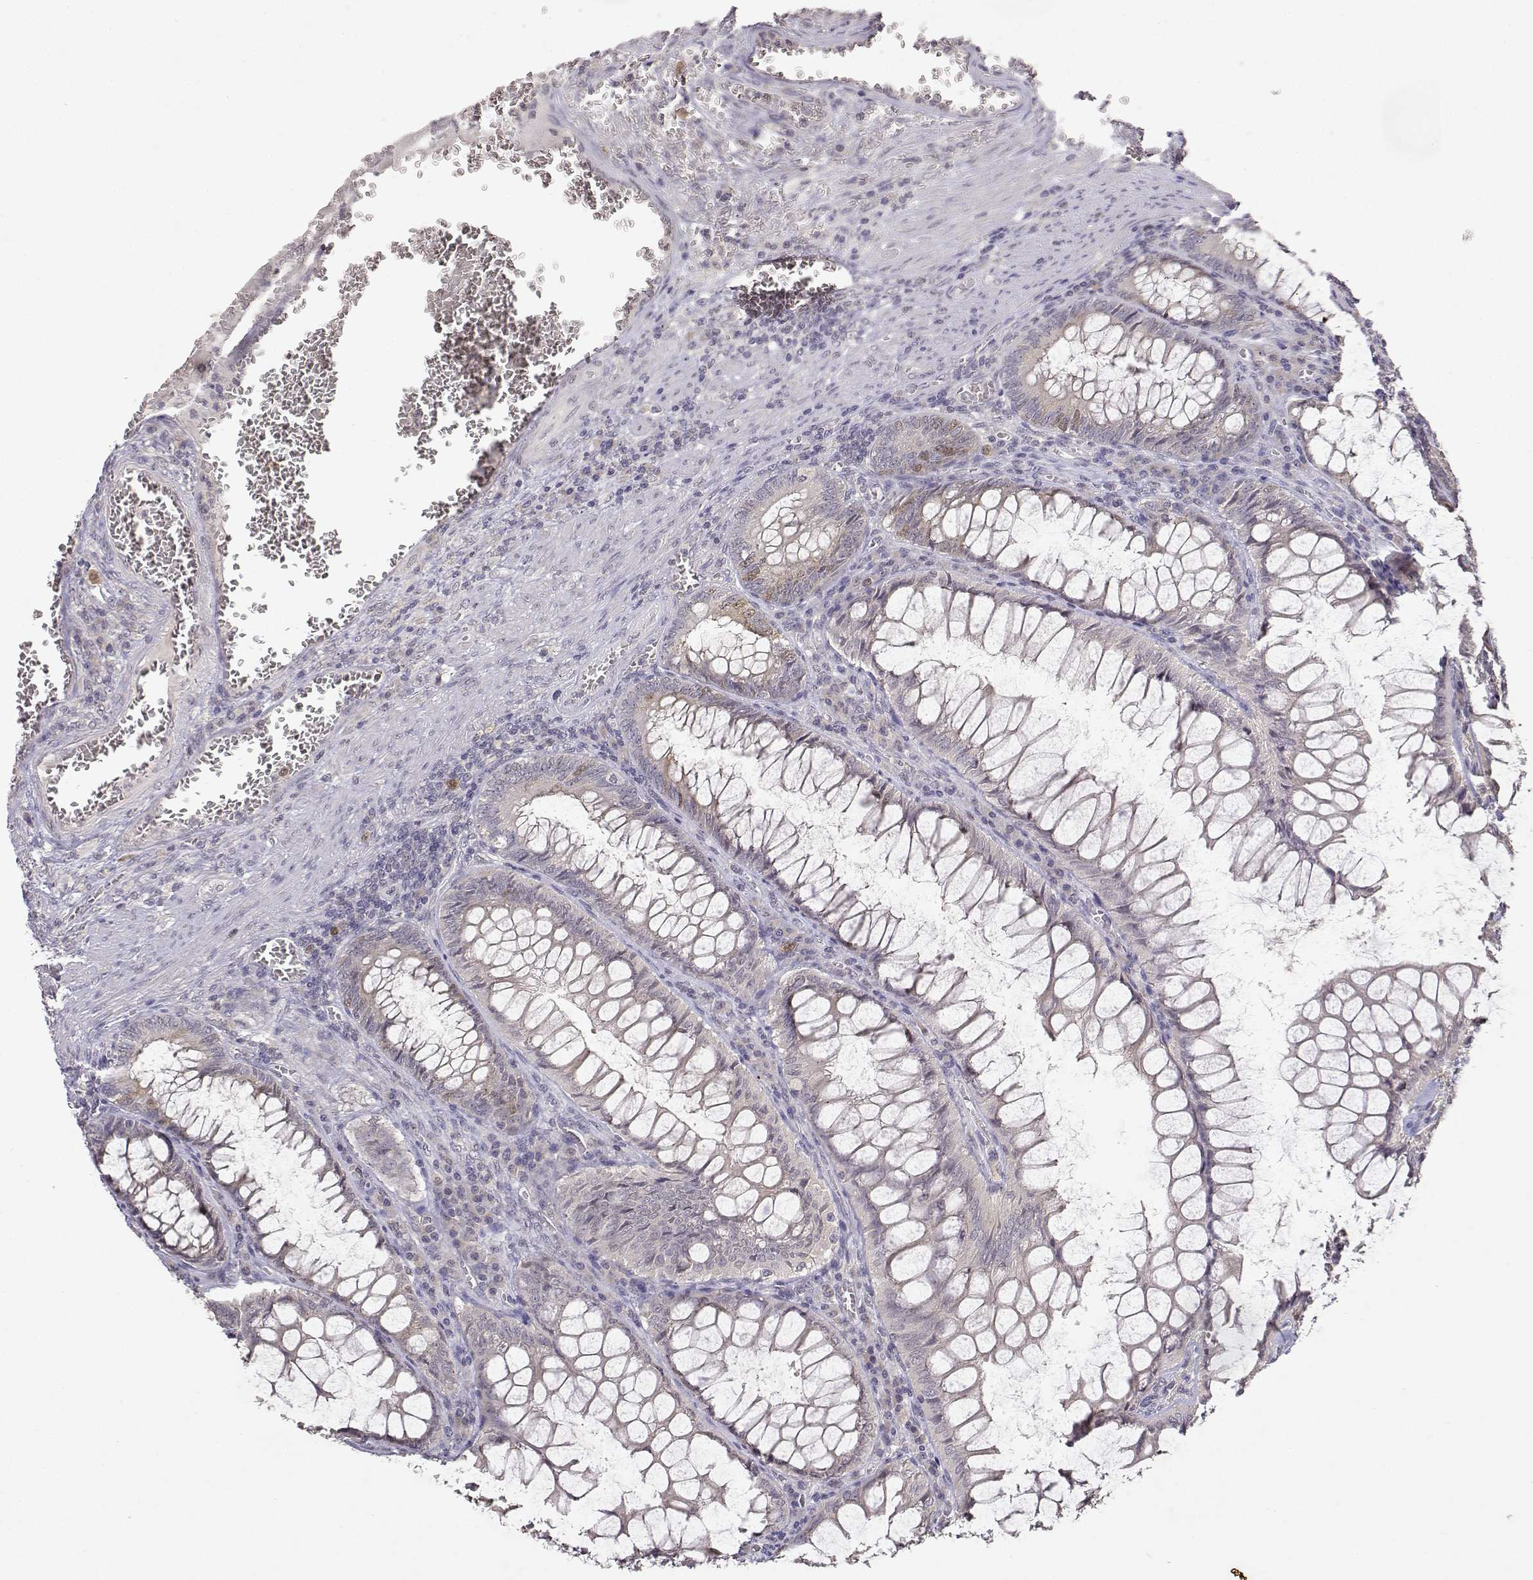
{"staining": {"intensity": "weak", "quantity": ">75%", "location": "cytoplasmic/membranous,nuclear"}, "tissue": "colorectal cancer", "cell_type": "Tumor cells", "image_type": "cancer", "snomed": [{"axis": "morphology", "description": "Adenocarcinoma, NOS"}, {"axis": "topography", "description": "Colon"}], "caption": "Immunohistochemistry image of neoplastic tissue: adenocarcinoma (colorectal) stained using IHC exhibits low levels of weak protein expression localized specifically in the cytoplasmic/membranous and nuclear of tumor cells, appearing as a cytoplasmic/membranous and nuclear brown color.", "gene": "RAD51", "patient": {"sex": "female", "age": 84}}